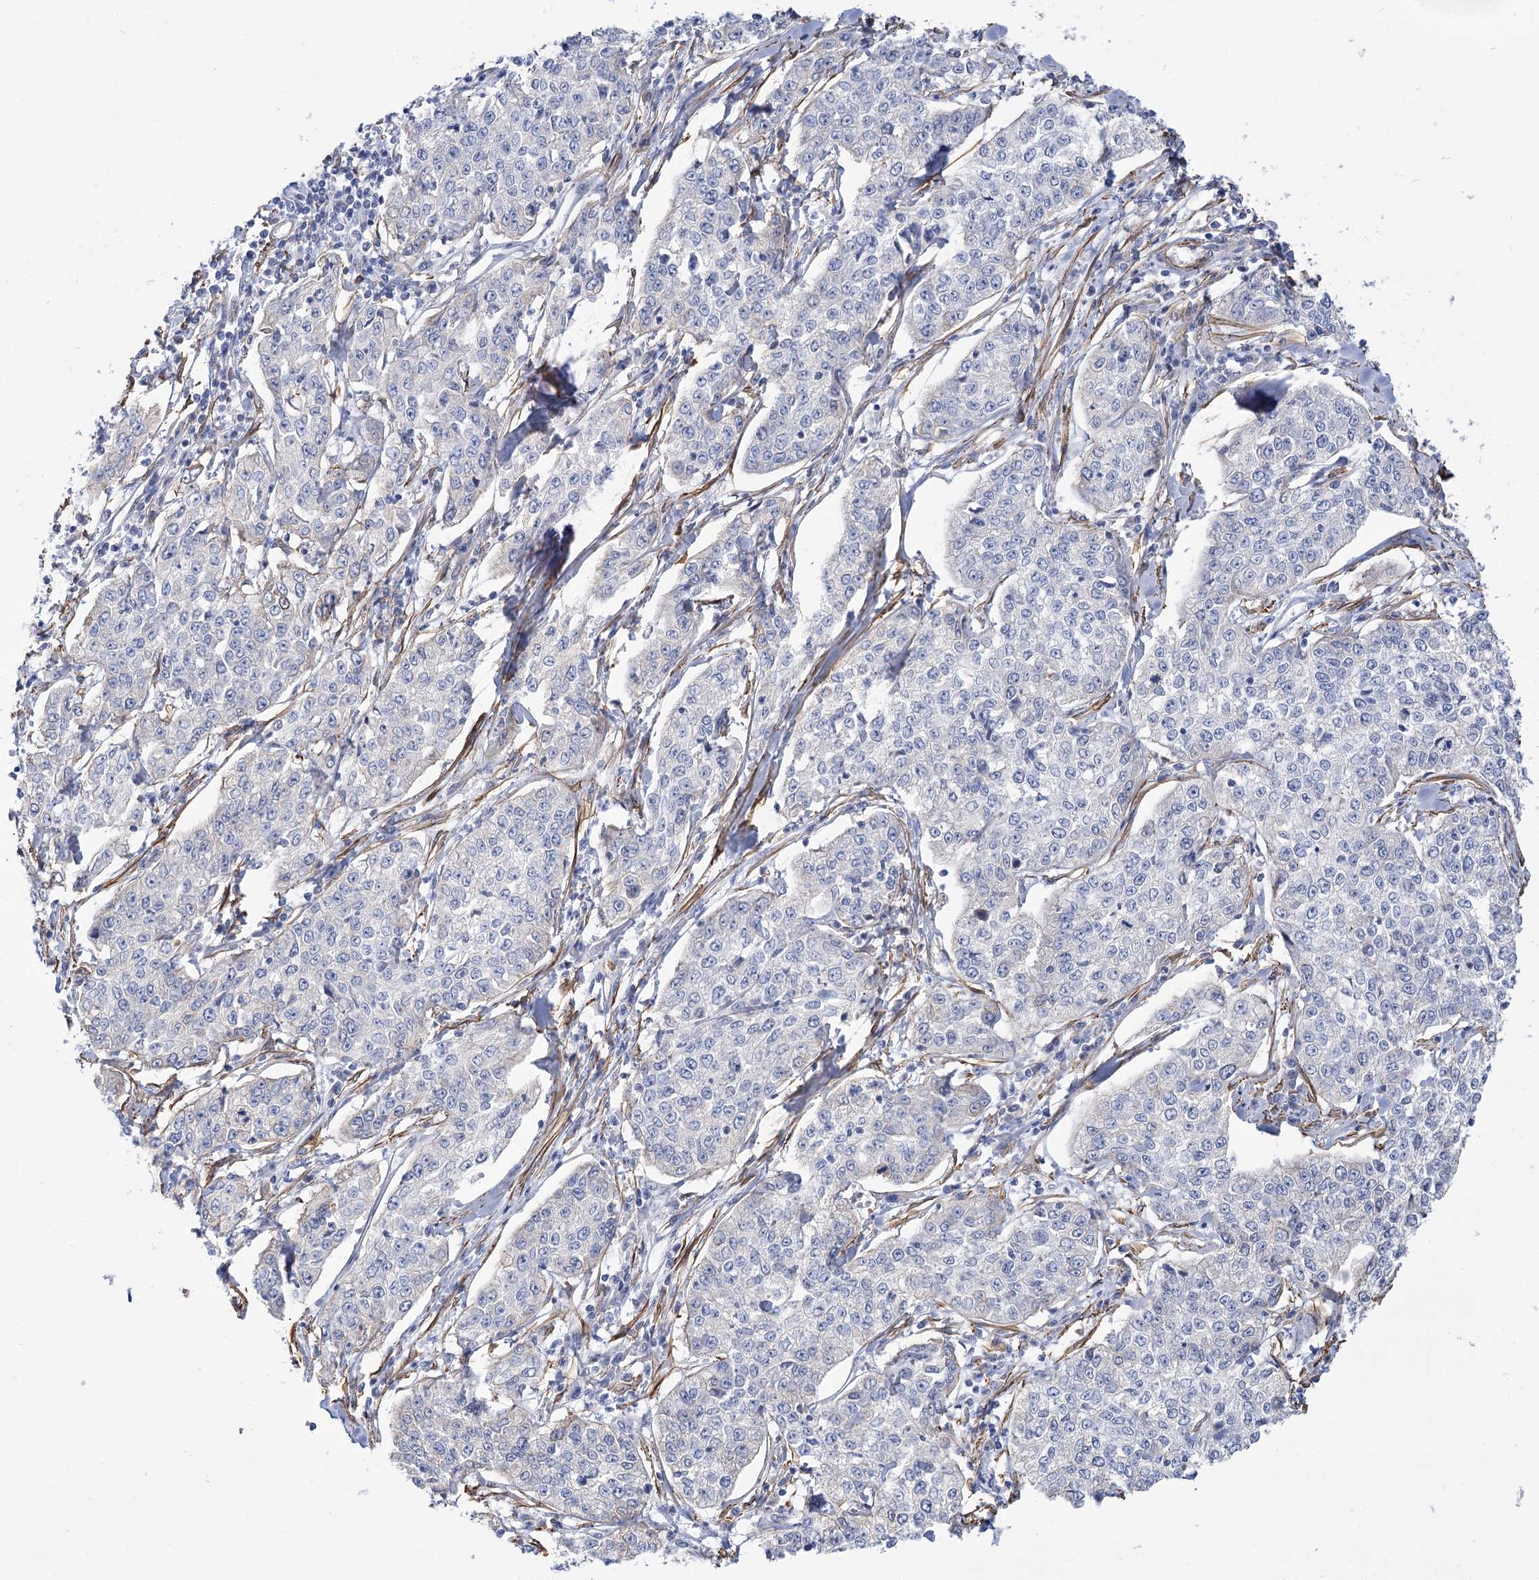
{"staining": {"intensity": "negative", "quantity": "none", "location": "none"}, "tissue": "cervical cancer", "cell_type": "Tumor cells", "image_type": "cancer", "snomed": [{"axis": "morphology", "description": "Squamous cell carcinoma, NOS"}, {"axis": "topography", "description": "Cervix"}], "caption": "IHC photomicrograph of human cervical cancer (squamous cell carcinoma) stained for a protein (brown), which demonstrates no staining in tumor cells.", "gene": "WASHC3", "patient": {"sex": "female", "age": 35}}